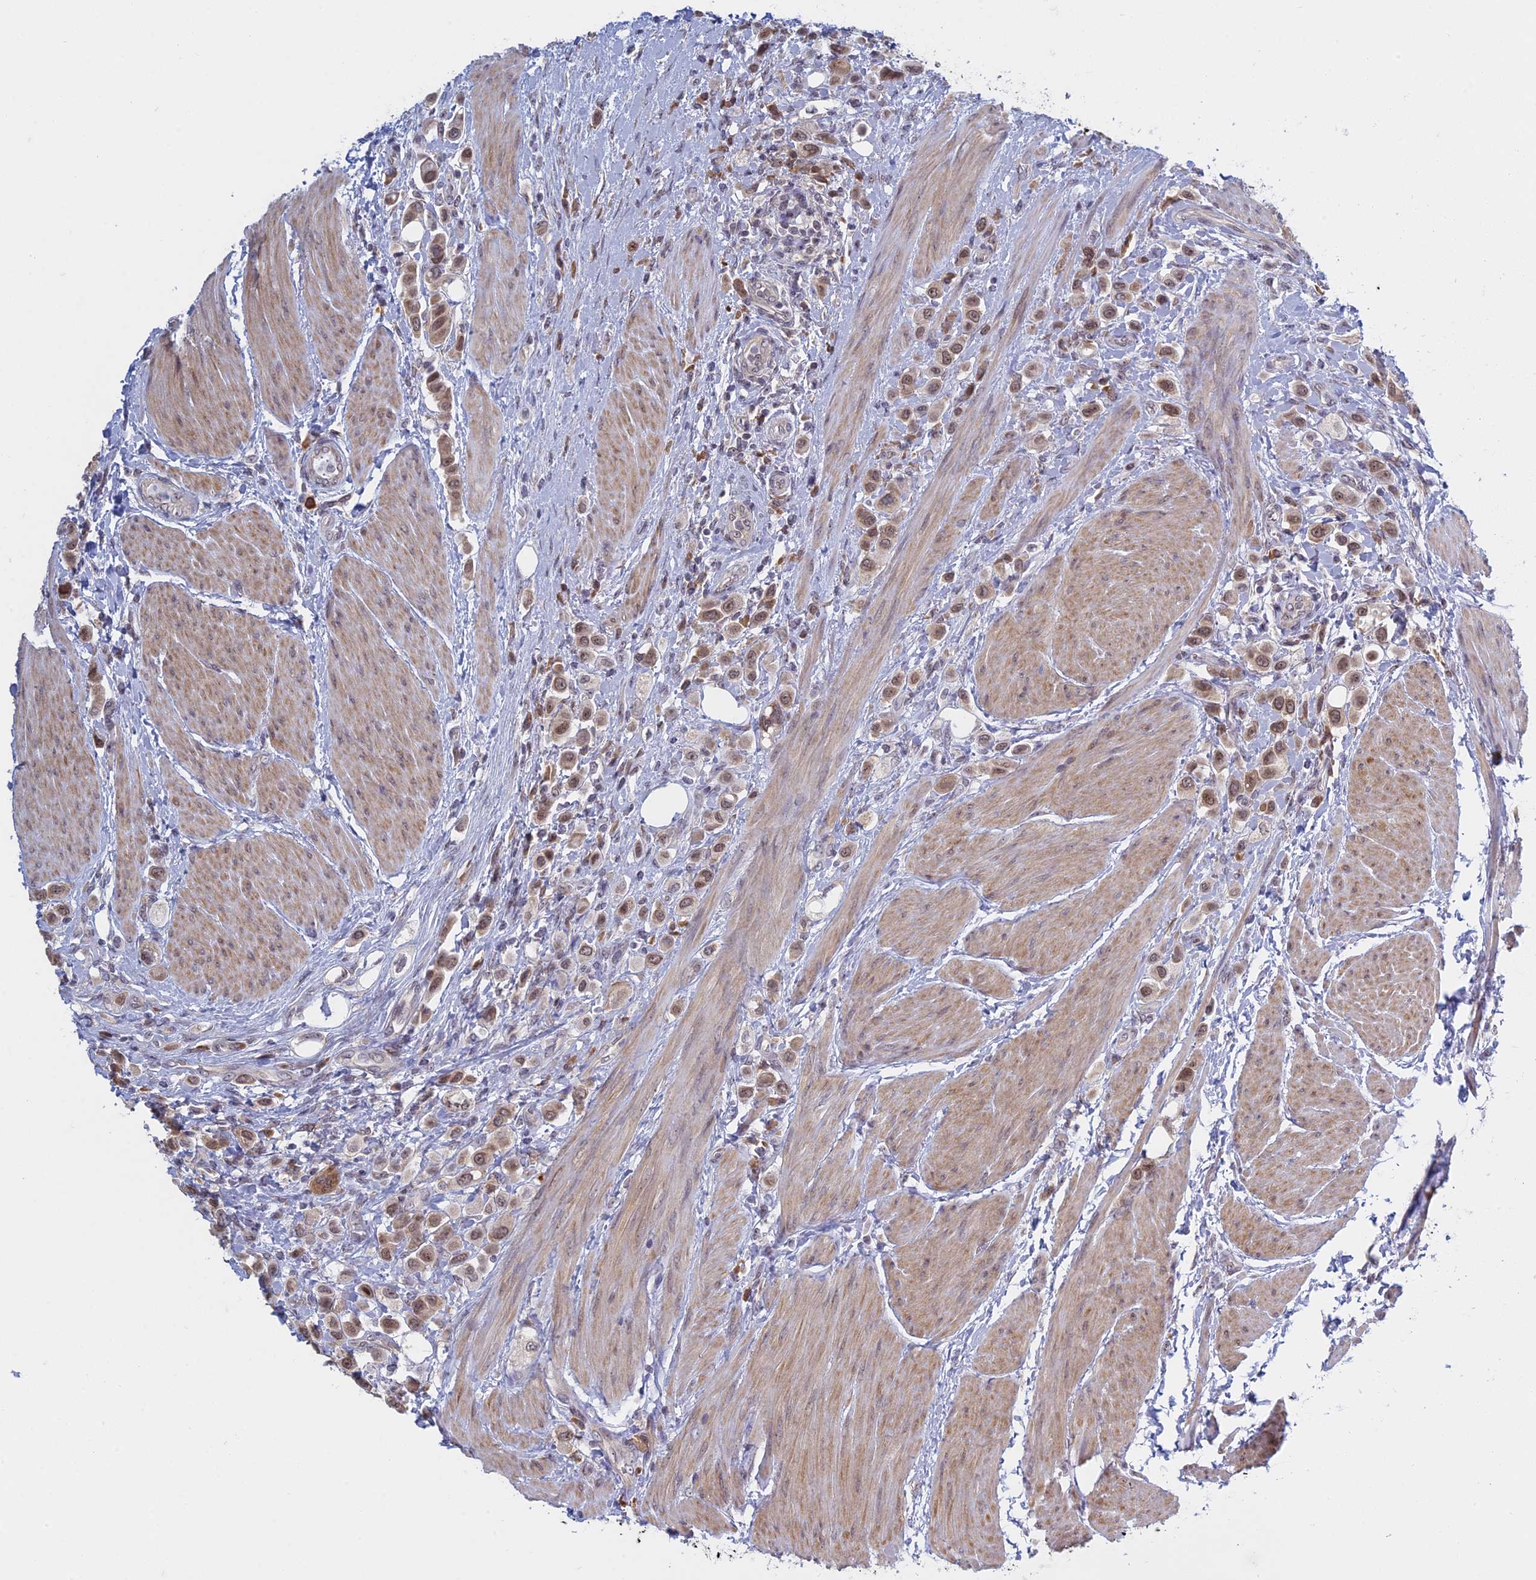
{"staining": {"intensity": "weak", "quantity": ">75%", "location": "cytoplasmic/membranous,nuclear"}, "tissue": "urothelial cancer", "cell_type": "Tumor cells", "image_type": "cancer", "snomed": [{"axis": "morphology", "description": "Urothelial carcinoma, High grade"}, {"axis": "topography", "description": "Urinary bladder"}], "caption": "Human urothelial cancer stained with a protein marker demonstrates weak staining in tumor cells.", "gene": "RPS19BP1", "patient": {"sex": "male", "age": 50}}